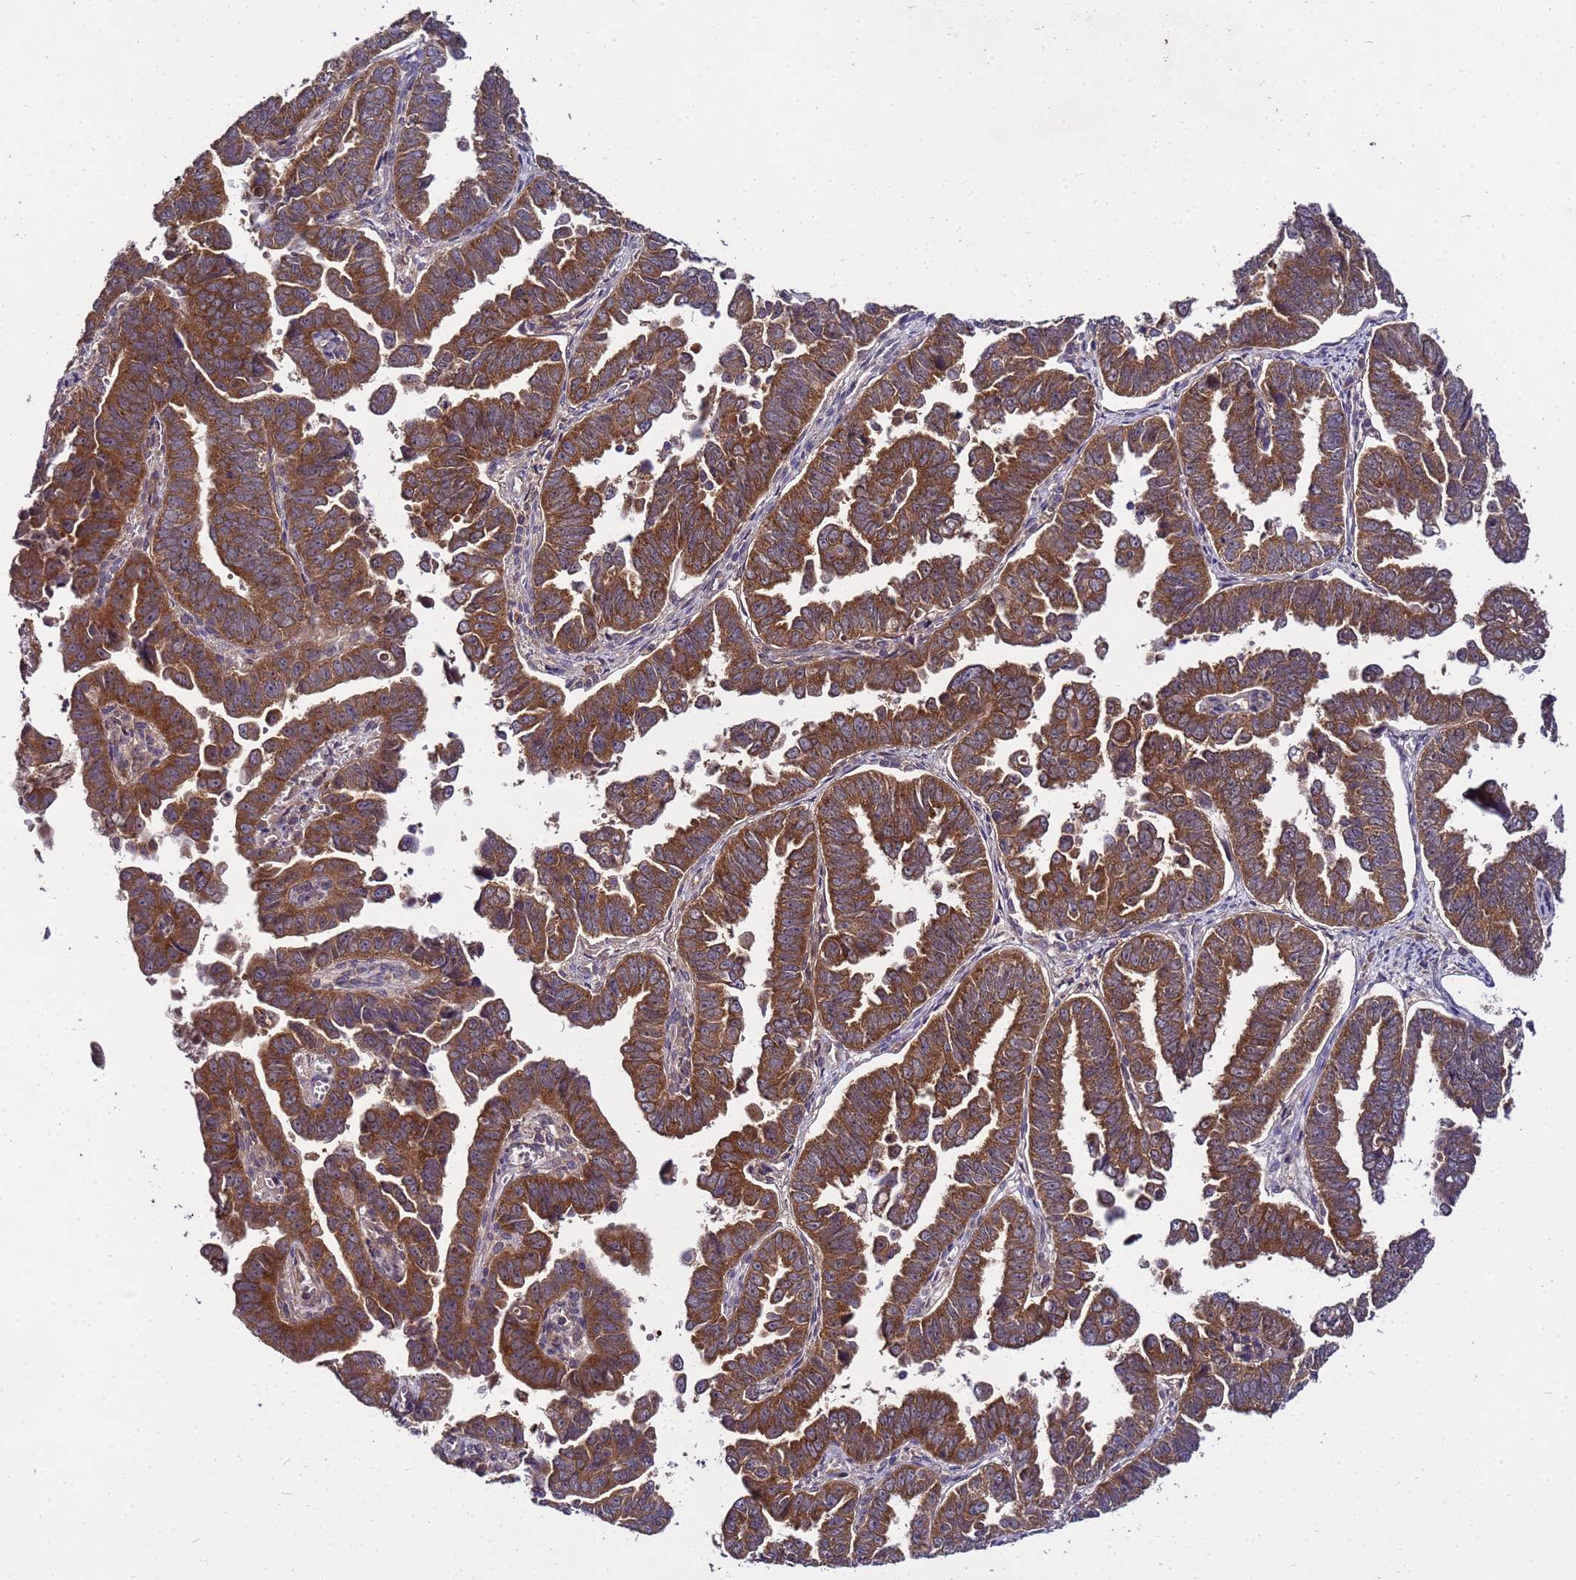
{"staining": {"intensity": "strong", "quantity": ">75%", "location": "cytoplasmic/membranous"}, "tissue": "endometrial cancer", "cell_type": "Tumor cells", "image_type": "cancer", "snomed": [{"axis": "morphology", "description": "Adenocarcinoma, NOS"}, {"axis": "topography", "description": "Endometrium"}], "caption": "Adenocarcinoma (endometrial) stained with immunohistochemistry (IHC) shows strong cytoplasmic/membranous staining in about >75% of tumor cells.", "gene": "GSPT2", "patient": {"sex": "female", "age": 75}}